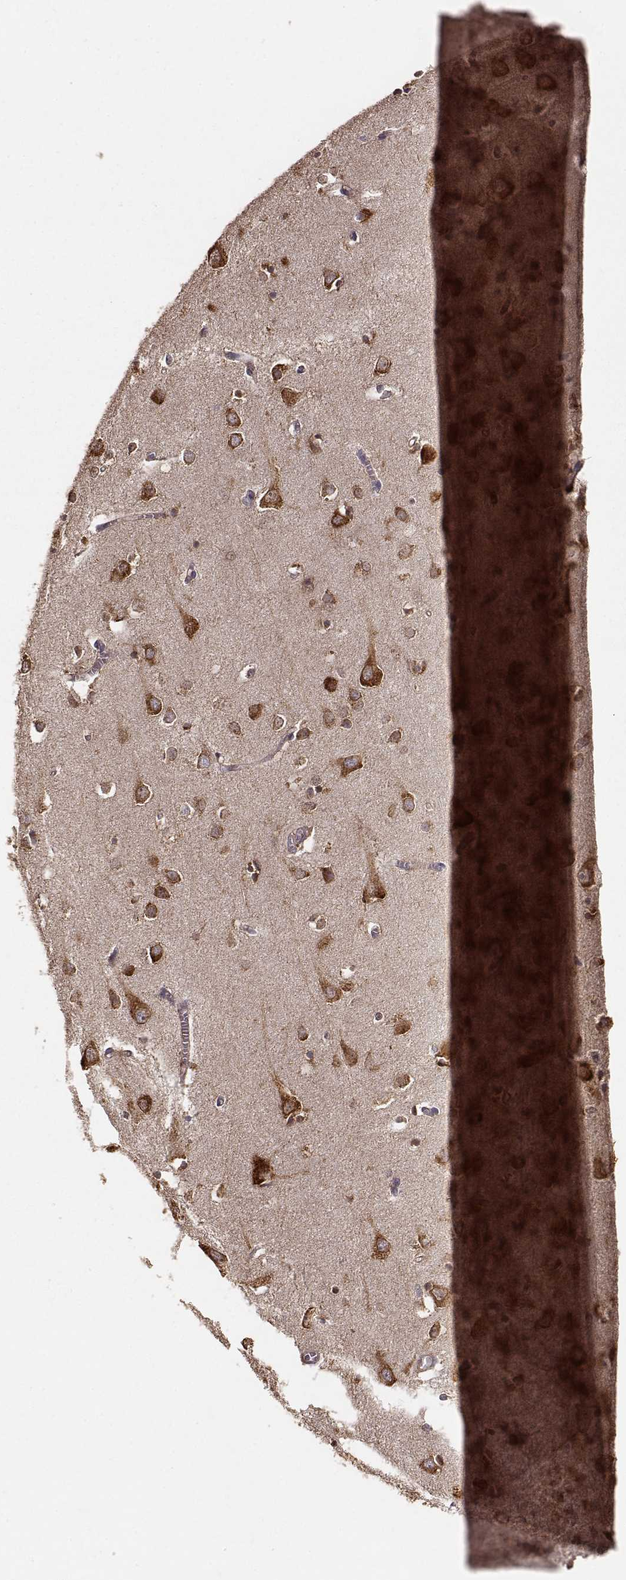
{"staining": {"intensity": "negative", "quantity": "none", "location": "none"}, "tissue": "cerebral cortex", "cell_type": "Endothelial cells", "image_type": "normal", "snomed": [{"axis": "morphology", "description": "Normal tissue, NOS"}, {"axis": "topography", "description": "Cerebral cortex"}], "caption": "High magnification brightfield microscopy of normal cerebral cortex stained with DAB (3,3'-diaminobenzidine) (brown) and counterstained with hematoxylin (blue): endothelial cells show no significant expression.", "gene": "TARS3", "patient": {"sex": "male", "age": 70}}